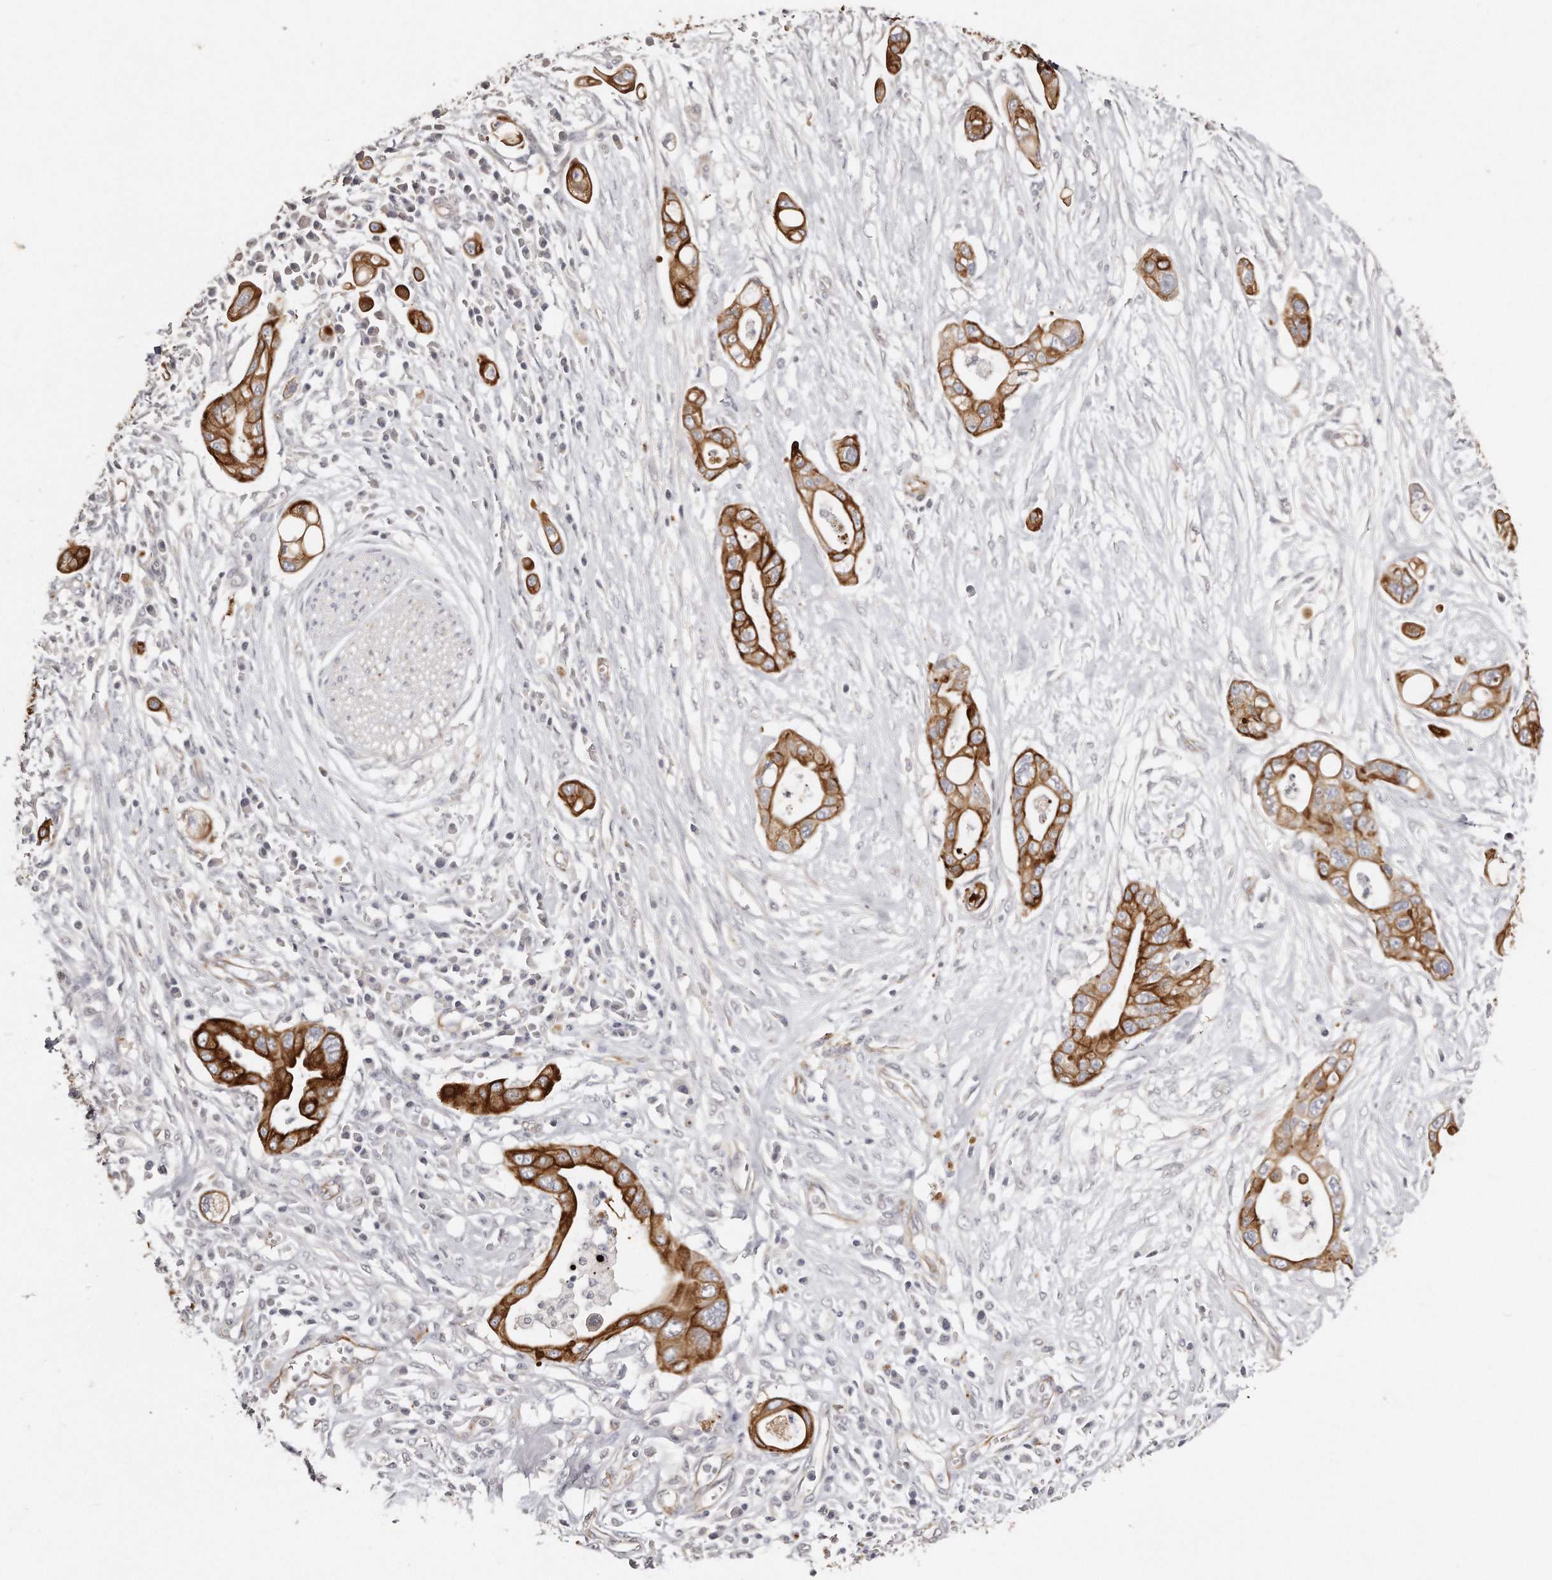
{"staining": {"intensity": "strong", "quantity": ">75%", "location": "cytoplasmic/membranous"}, "tissue": "pancreatic cancer", "cell_type": "Tumor cells", "image_type": "cancer", "snomed": [{"axis": "morphology", "description": "Adenocarcinoma, NOS"}, {"axis": "topography", "description": "Pancreas"}], "caption": "This image displays pancreatic adenocarcinoma stained with IHC to label a protein in brown. The cytoplasmic/membranous of tumor cells show strong positivity for the protein. Nuclei are counter-stained blue.", "gene": "ZYG11A", "patient": {"sex": "male", "age": 68}}